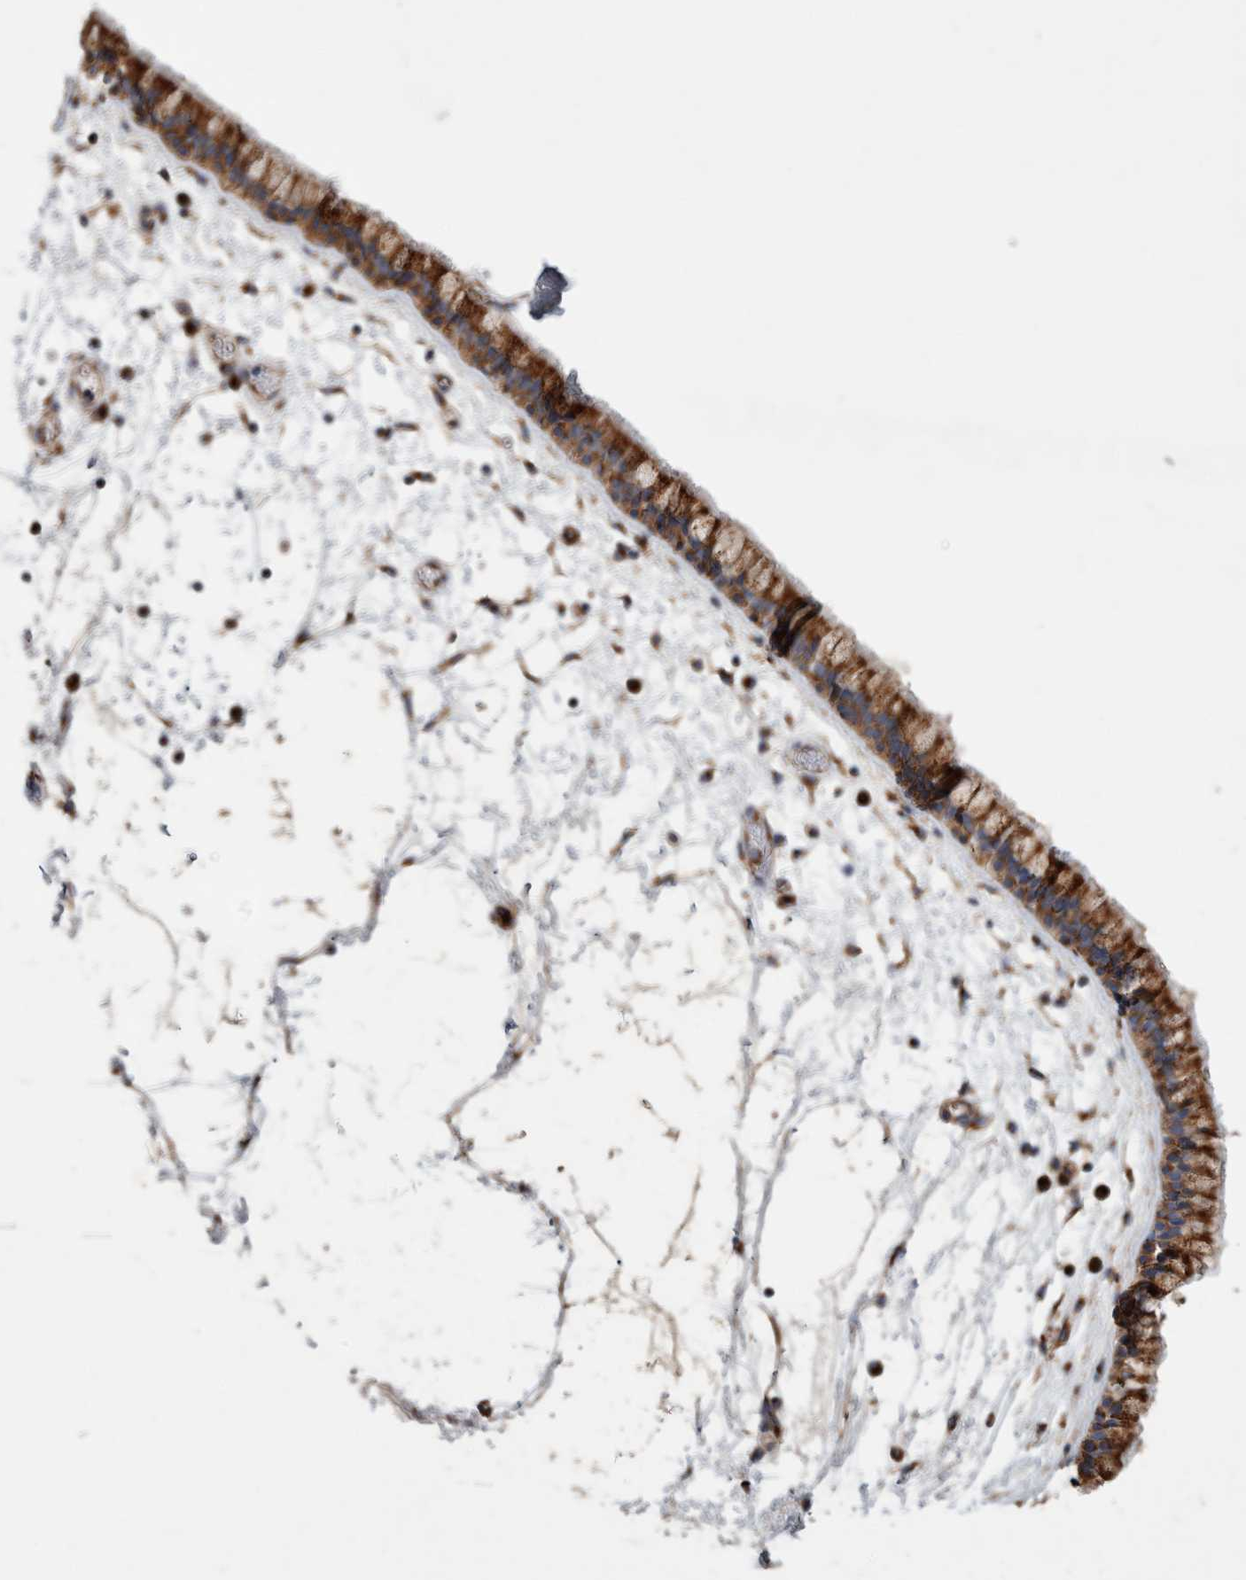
{"staining": {"intensity": "strong", "quantity": ">75%", "location": "cytoplasmic/membranous"}, "tissue": "nasopharynx", "cell_type": "Respiratory epithelial cells", "image_type": "normal", "snomed": [{"axis": "morphology", "description": "Normal tissue, NOS"}, {"axis": "morphology", "description": "Inflammation, NOS"}, {"axis": "topography", "description": "Nasopharynx"}], "caption": "This micrograph exhibits unremarkable nasopharynx stained with immunohistochemistry (IHC) to label a protein in brown. The cytoplasmic/membranous of respiratory epithelial cells show strong positivity for the protein. Nuclei are counter-stained blue.", "gene": "IARS2", "patient": {"sex": "male", "age": 48}}